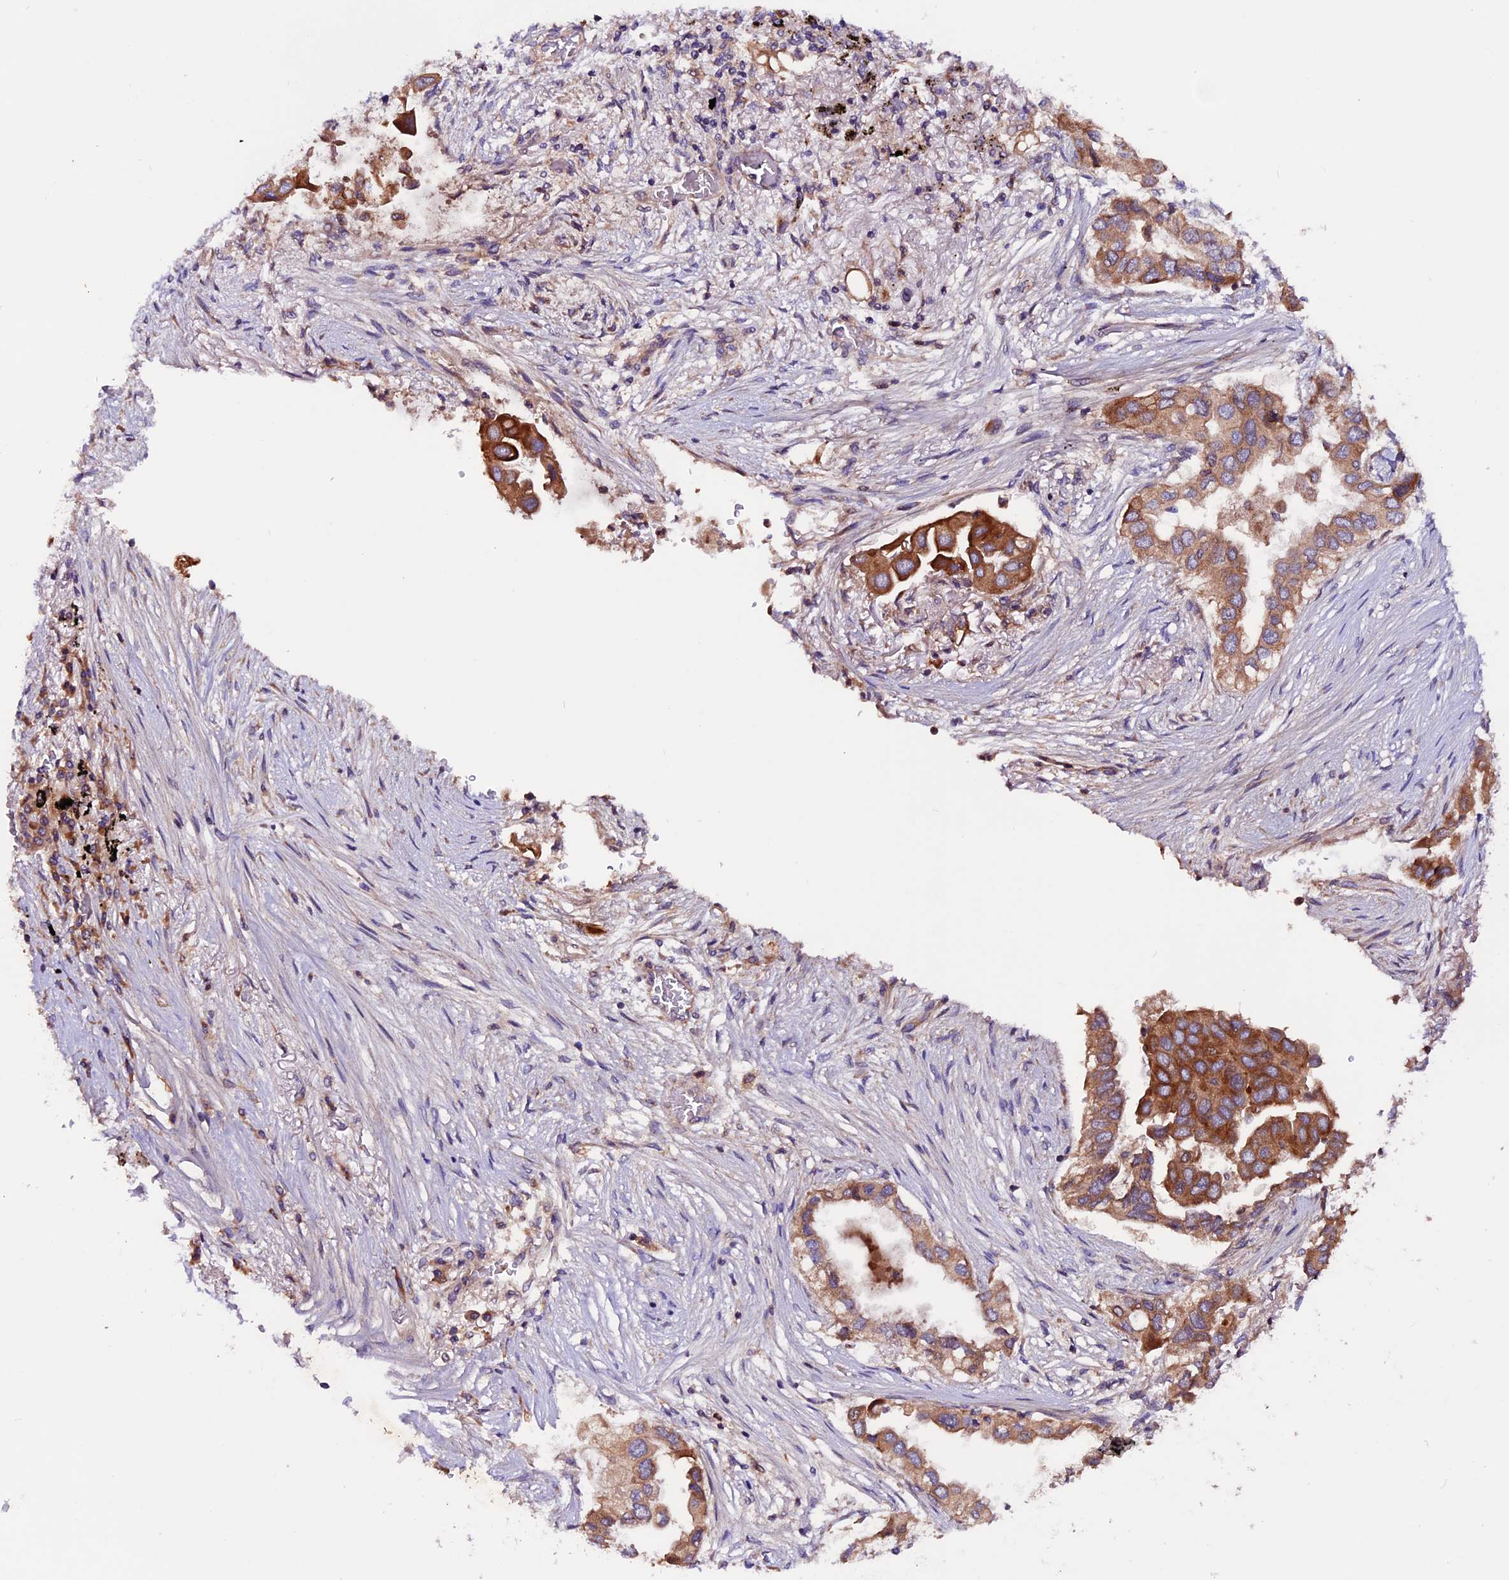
{"staining": {"intensity": "moderate", "quantity": ">75%", "location": "cytoplasmic/membranous"}, "tissue": "lung cancer", "cell_type": "Tumor cells", "image_type": "cancer", "snomed": [{"axis": "morphology", "description": "Adenocarcinoma, NOS"}, {"axis": "topography", "description": "Lung"}], "caption": "Brown immunohistochemical staining in lung adenocarcinoma shows moderate cytoplasmic/membranous positivity in approximately >75% of tumor cells.", "gene": "ZNF598", "patient": {"sex": "female", "age": 76}}